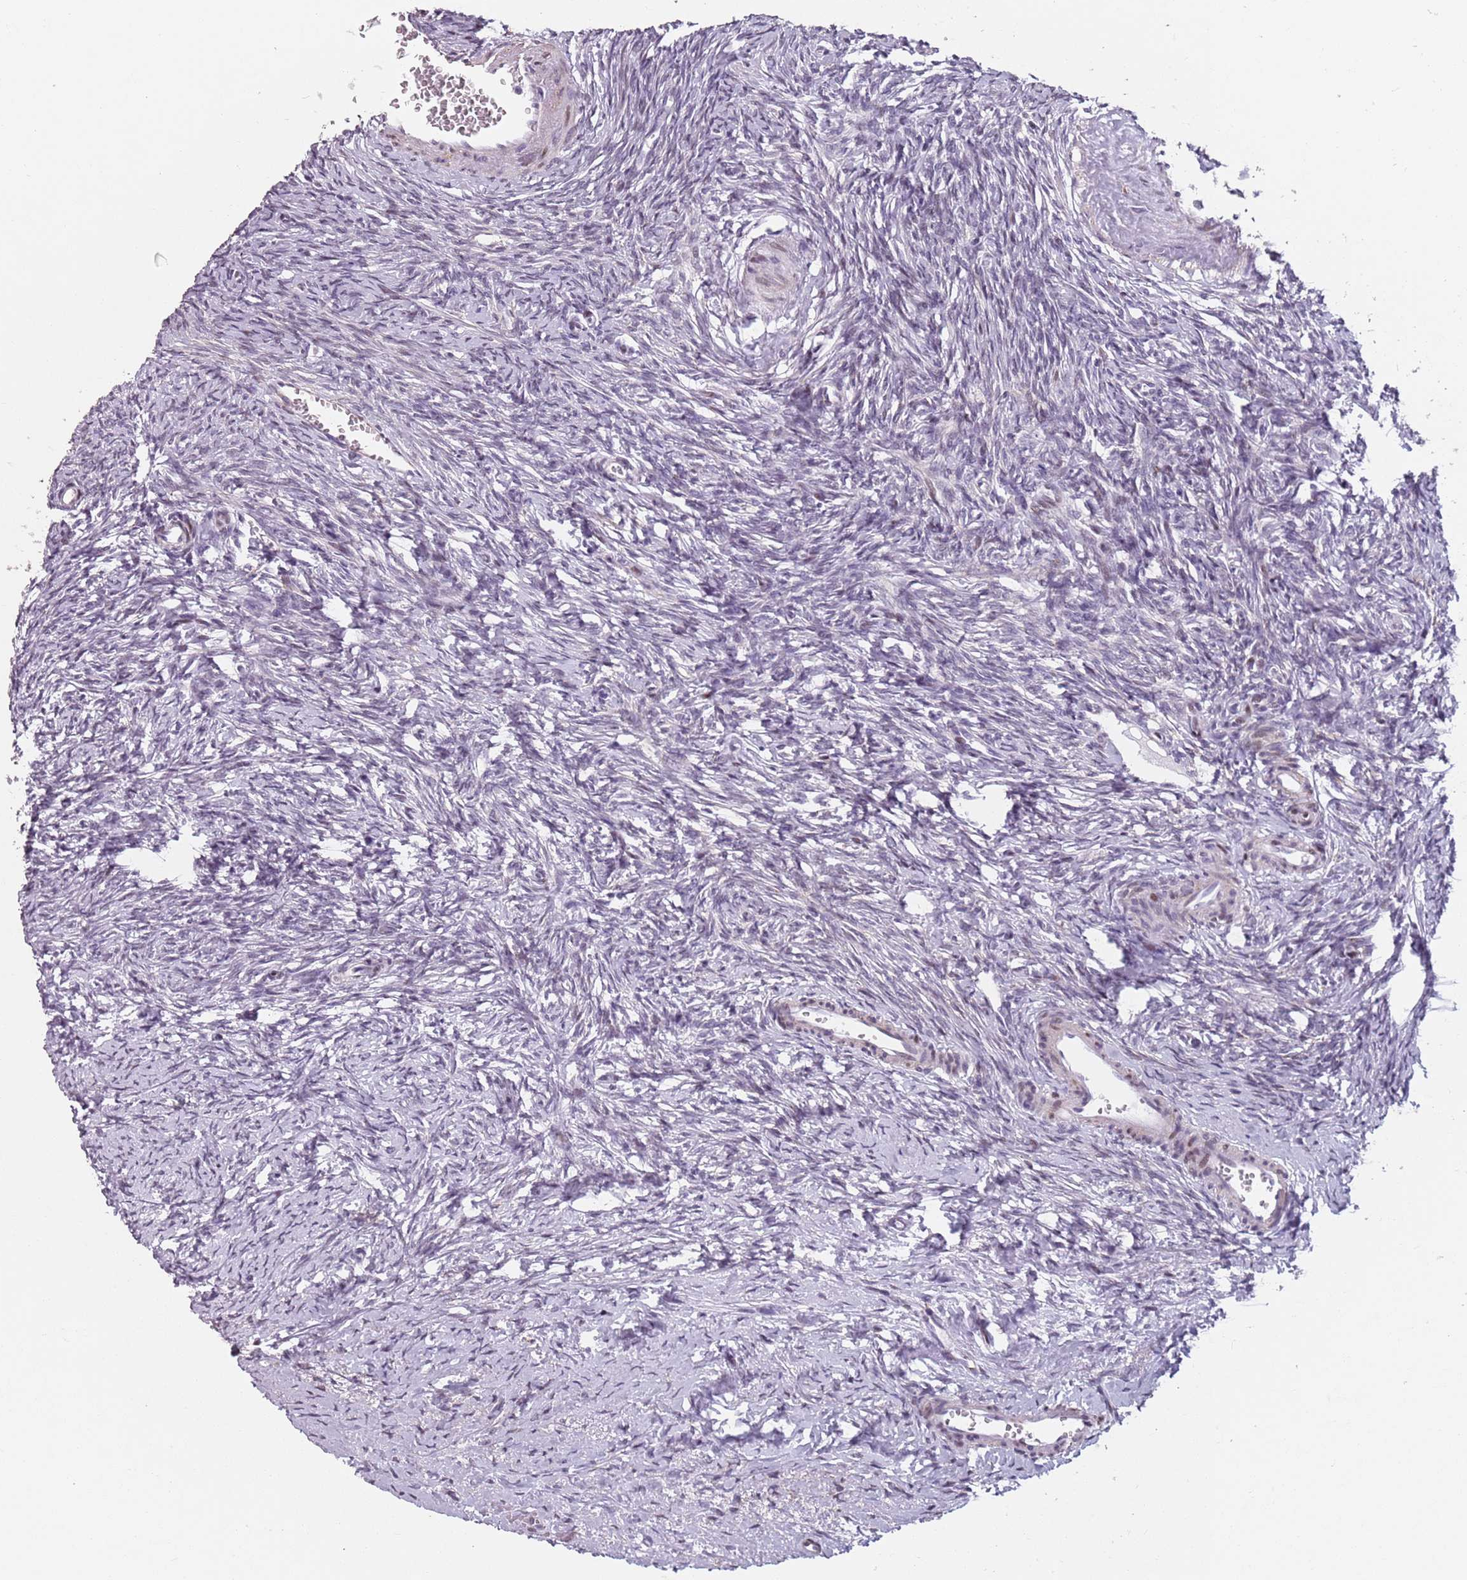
{"staining": {"intensity": "weak", "quantity": "<25%", "location": "cytoplasmic/membranous"}, "tissue": "ovary", "cell_type": "Ovarian stroma cells", "image_type": "normal", "snomed": [{"axis": "morphology", "description": "Normal tissue, NOS"}, {"axis": "morphology", "description": "Developmental malformation"}, {"axis": "topography", "description": "Ovary"}], "caption": "Protein analysis of benign ovary reveals no significant staining in ovarian stroma cells. (Stains: DAB IHC with hematoxylin counter stain, Microscopy: brightfield microscopy at high magnification).", "gene": "TMC4", "patient": {"sex": "female", "age": 39}}